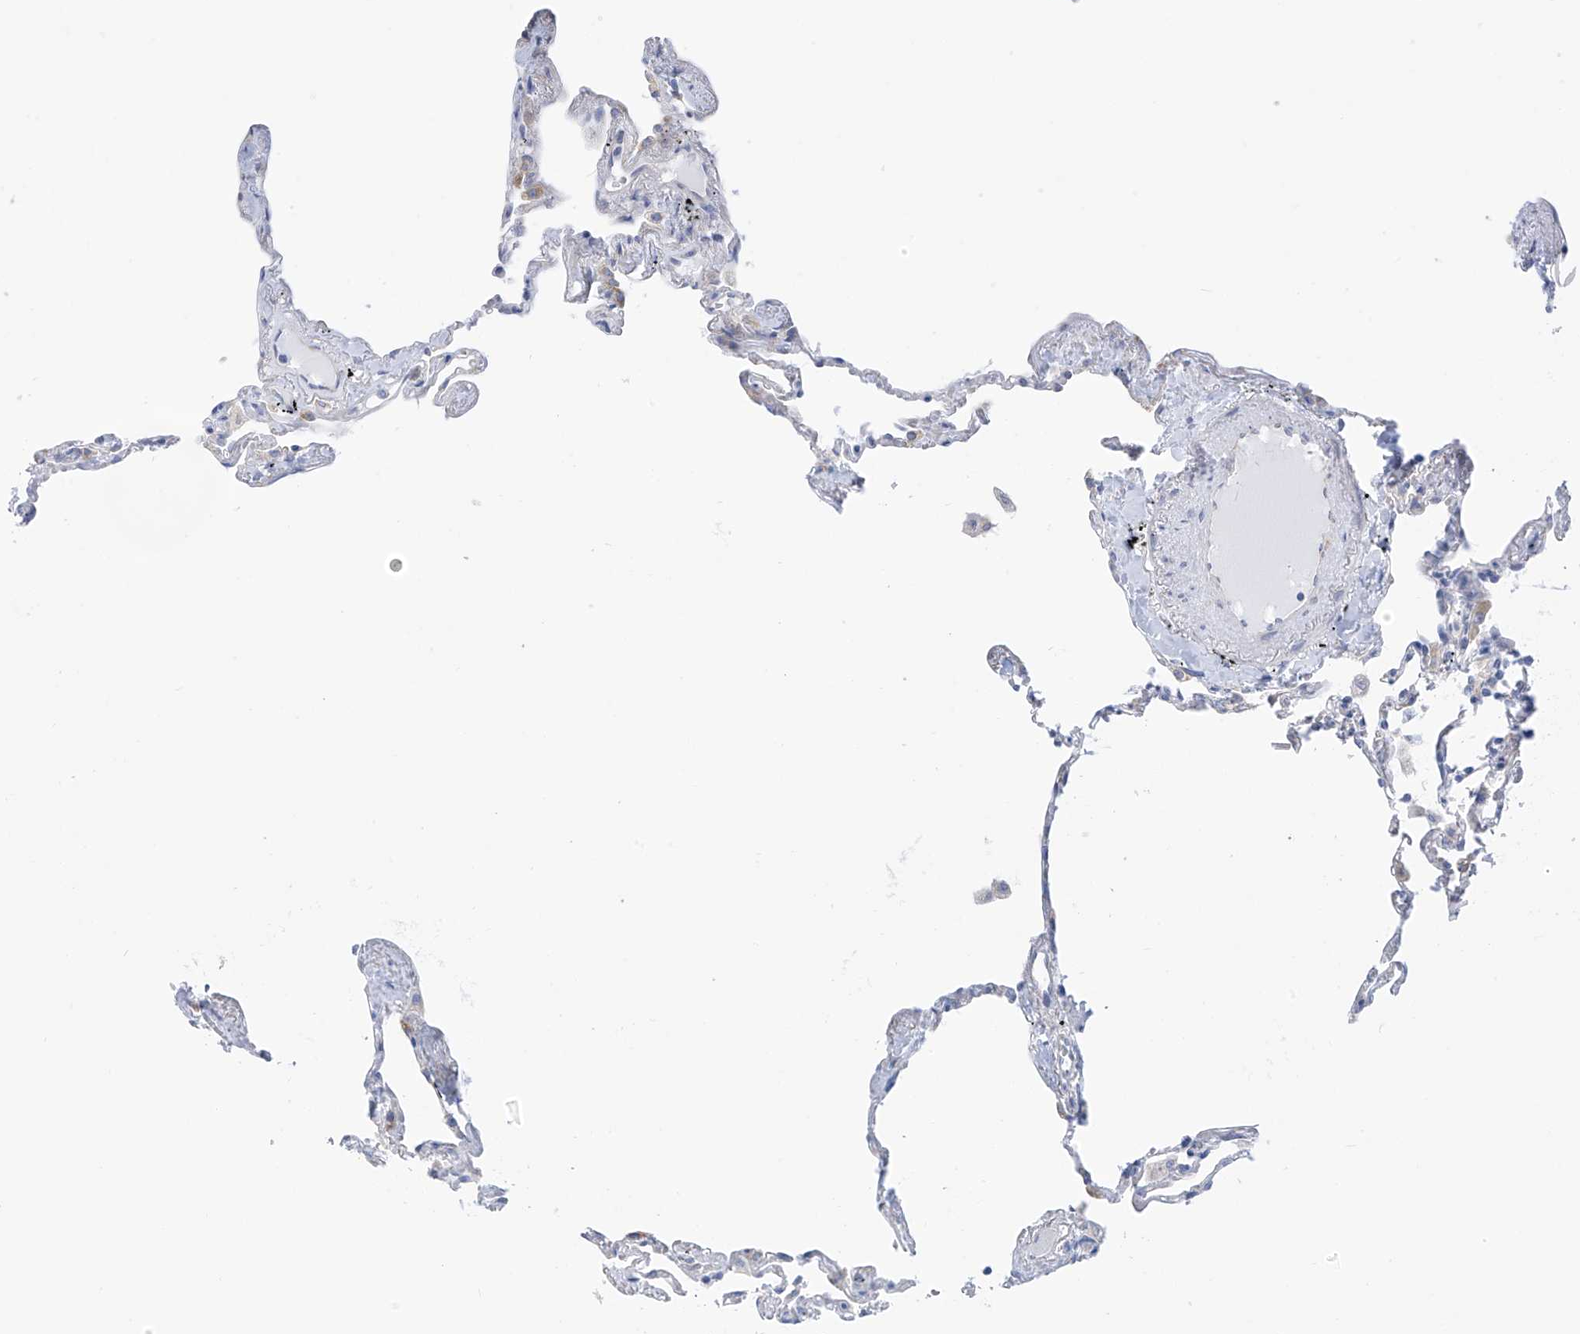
{"staining": {"intensity": "weak", "quantity": "<25%", "location": "cytoplasmic/membranous"}, "tissue": "lung", "cell_type": "Alveolar cells", "image_type": "normal", "snomed": [{"axis": "morphology", "description": "Normal tissue, NOS"}, {"axis": "topography", "description": "Lung"}], "caption": "Human lung stained for a protein using immunohistochemistry (IHC) reveals no staining in alveolar cells.", "gene": "RCN2", "patient": {"sex": "female", "age": 67}}